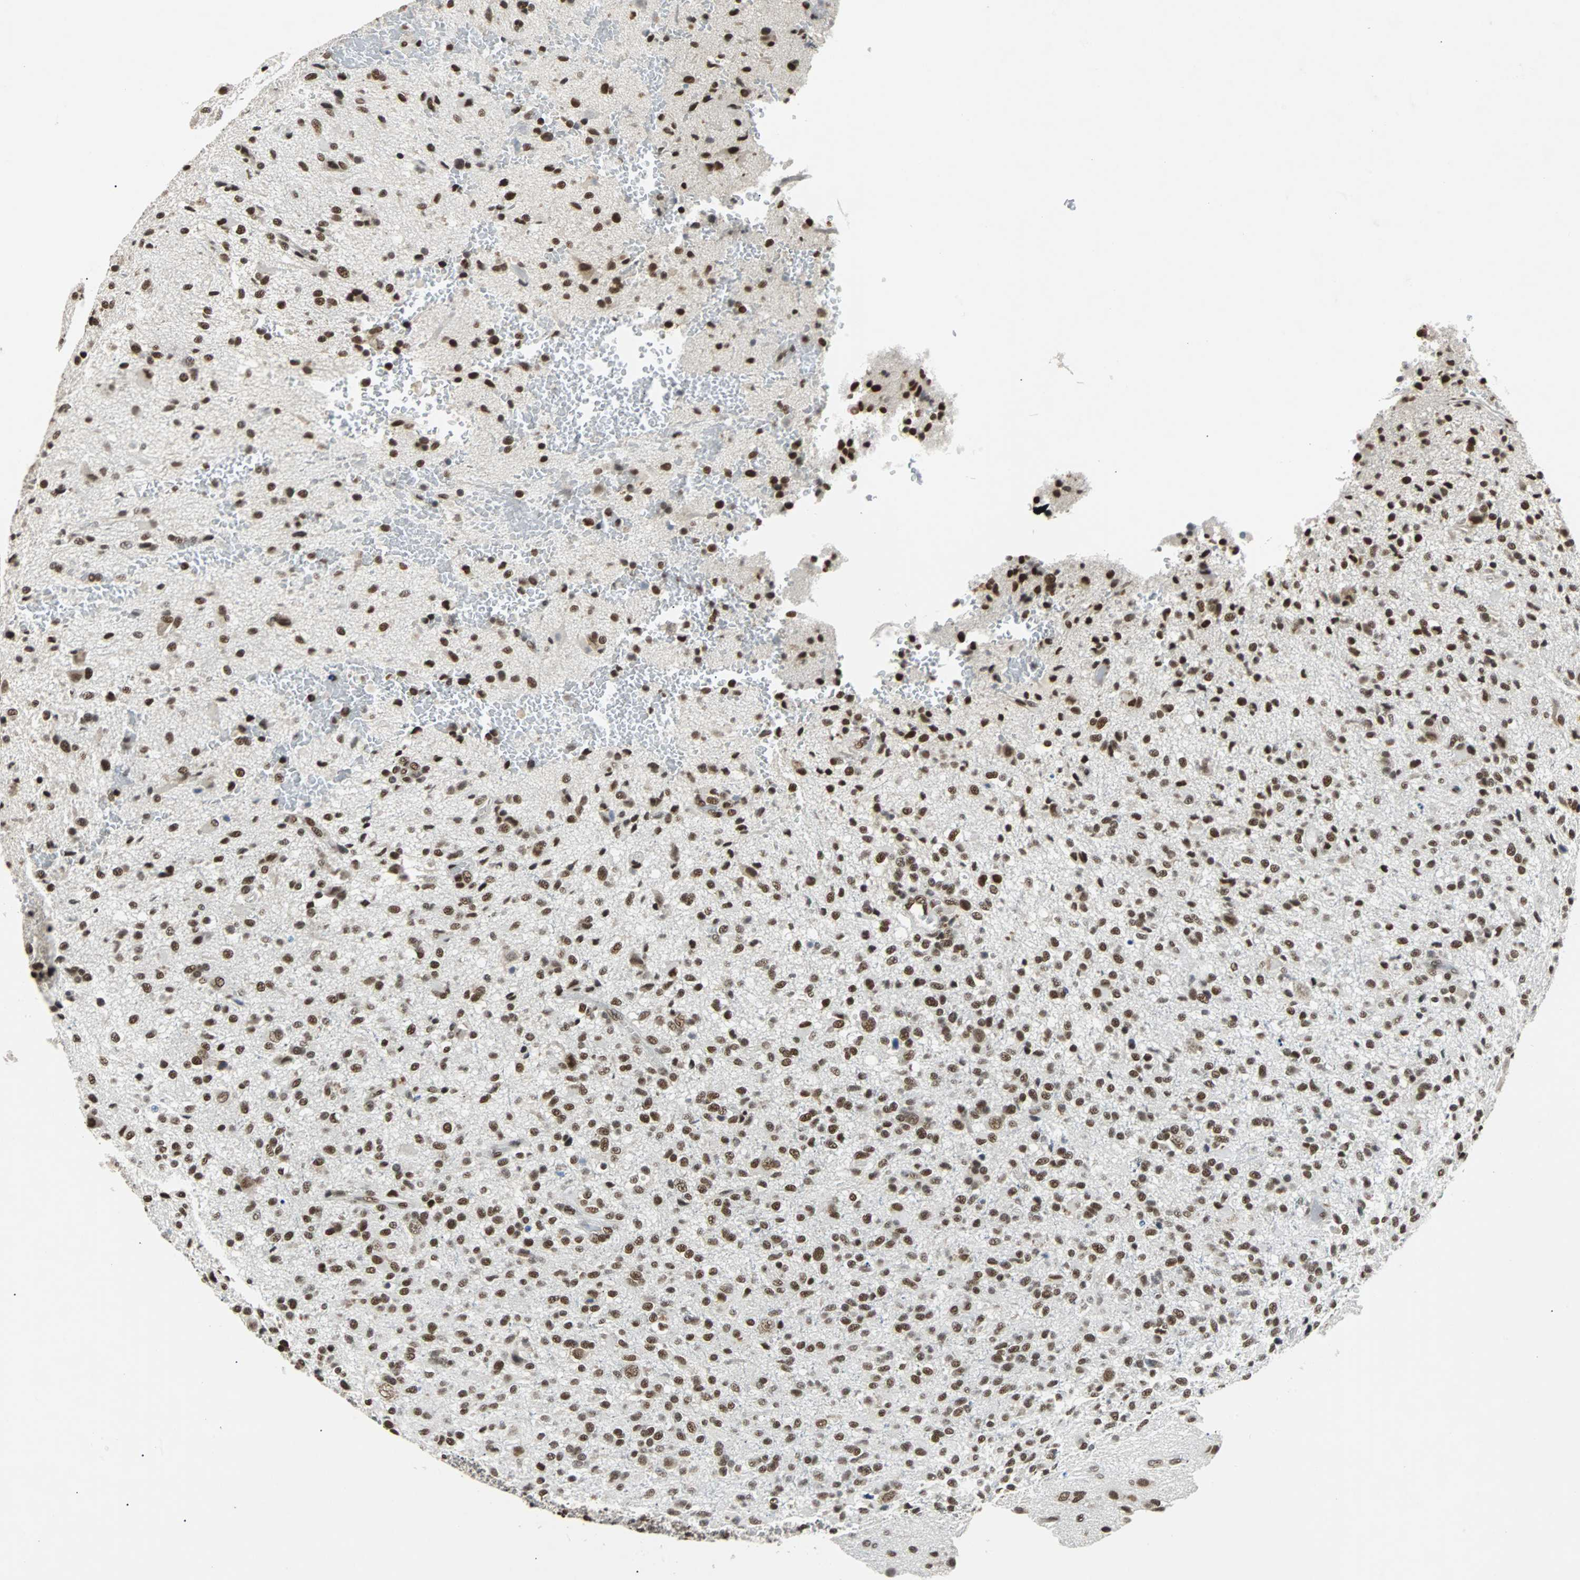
{"staining": {"intensity": "strong", "quantity": ">75%", "location": "nuclear"}, "tissue": "glioma", "cell_type": "Tumor cells", "image_type": "cancer", "snomed": [{"axis": "morphology", "description": "Glioma, malignant, High grade"}, {"axis": "topography", "description": "Brain"}], "caption": "Protein expression analysis of human glioma reveals strong nuclear expression in approximately >75% of tumor cells. (DAB (3,3'-diaminobenzidine) IHC, brown staining for protein, blue staining for nuclei).", "gene": "GATAD2A", "patient": {"sex": "male", "age": 71}}